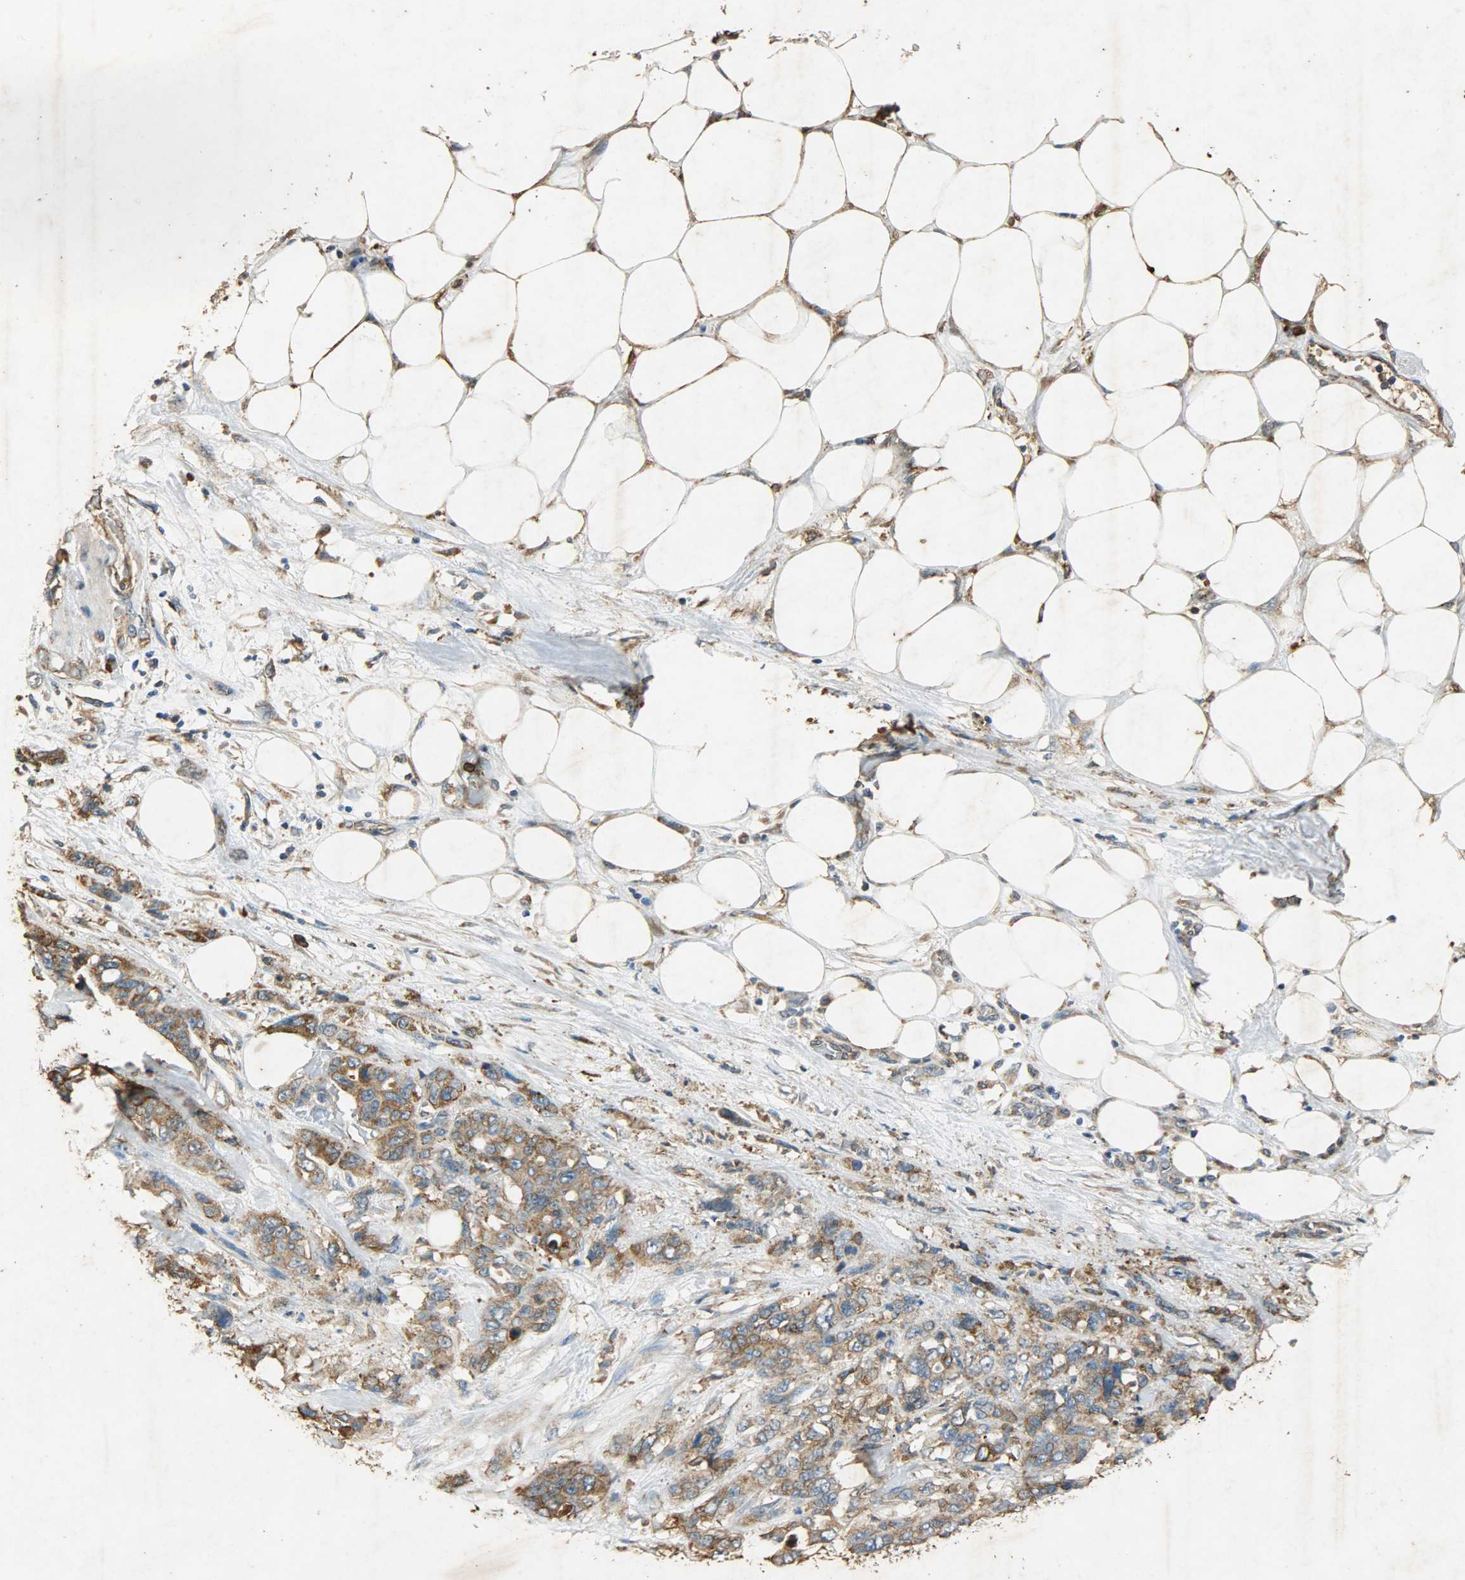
{"staining": {"intensity": "moderate", "quantity": ">75%", "location": "cytoplasmic/membranous"}, "tissue": "pancreatic cancer", "cell_type": "Tumor cells", "image_type": "cancer", "snomed": [{"axis": "morphology", "description": "Adenocarcinoma, NOS"}, {"axis": "topography", "description": "Pancreas"}], "caption": "Tumor cells exhibit medium levels of moderate cytoplasmic/membranous expression in about >75% of cells in pancreatic cancer (adenocarcinoma).", "gene": "HSPA5", "patient": {"sex": "male", "age": 46}}